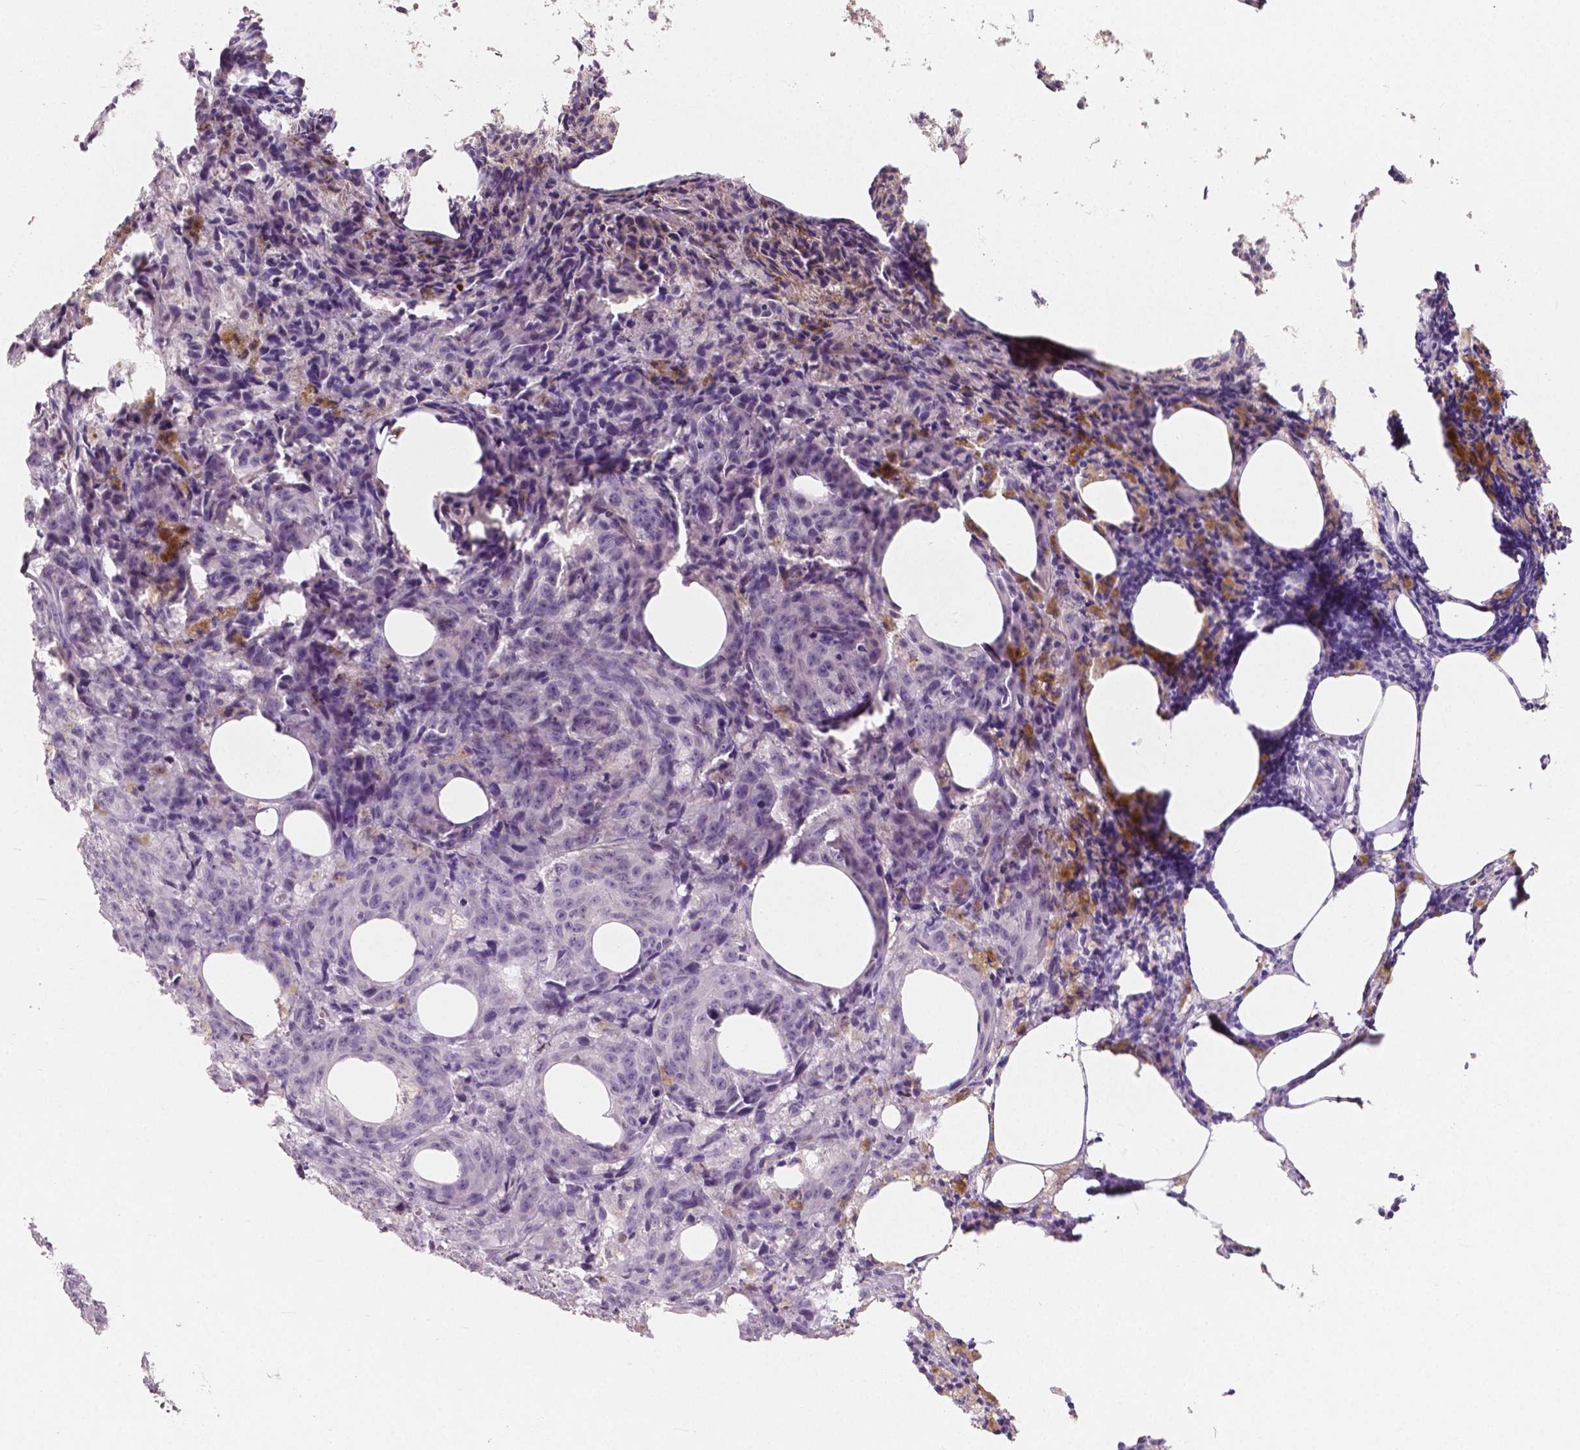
{"staining": {"intensity": "negative", "quantity": "none", "location": "none"}, "tissue": "melanoma", "cell_type": "Tumor cells", "image_type": "cancer", "snomed": [{"axis": "morphology", "description": "Malignant melanoma, NOS"}, {"axis": "topography", "description": "Skin"}], "caption": "Micrograph shows no protein staining in tumor cells of melanoma tissue.", "gene": "APOA4", "patient": {"sex": "female", "age": 34}}